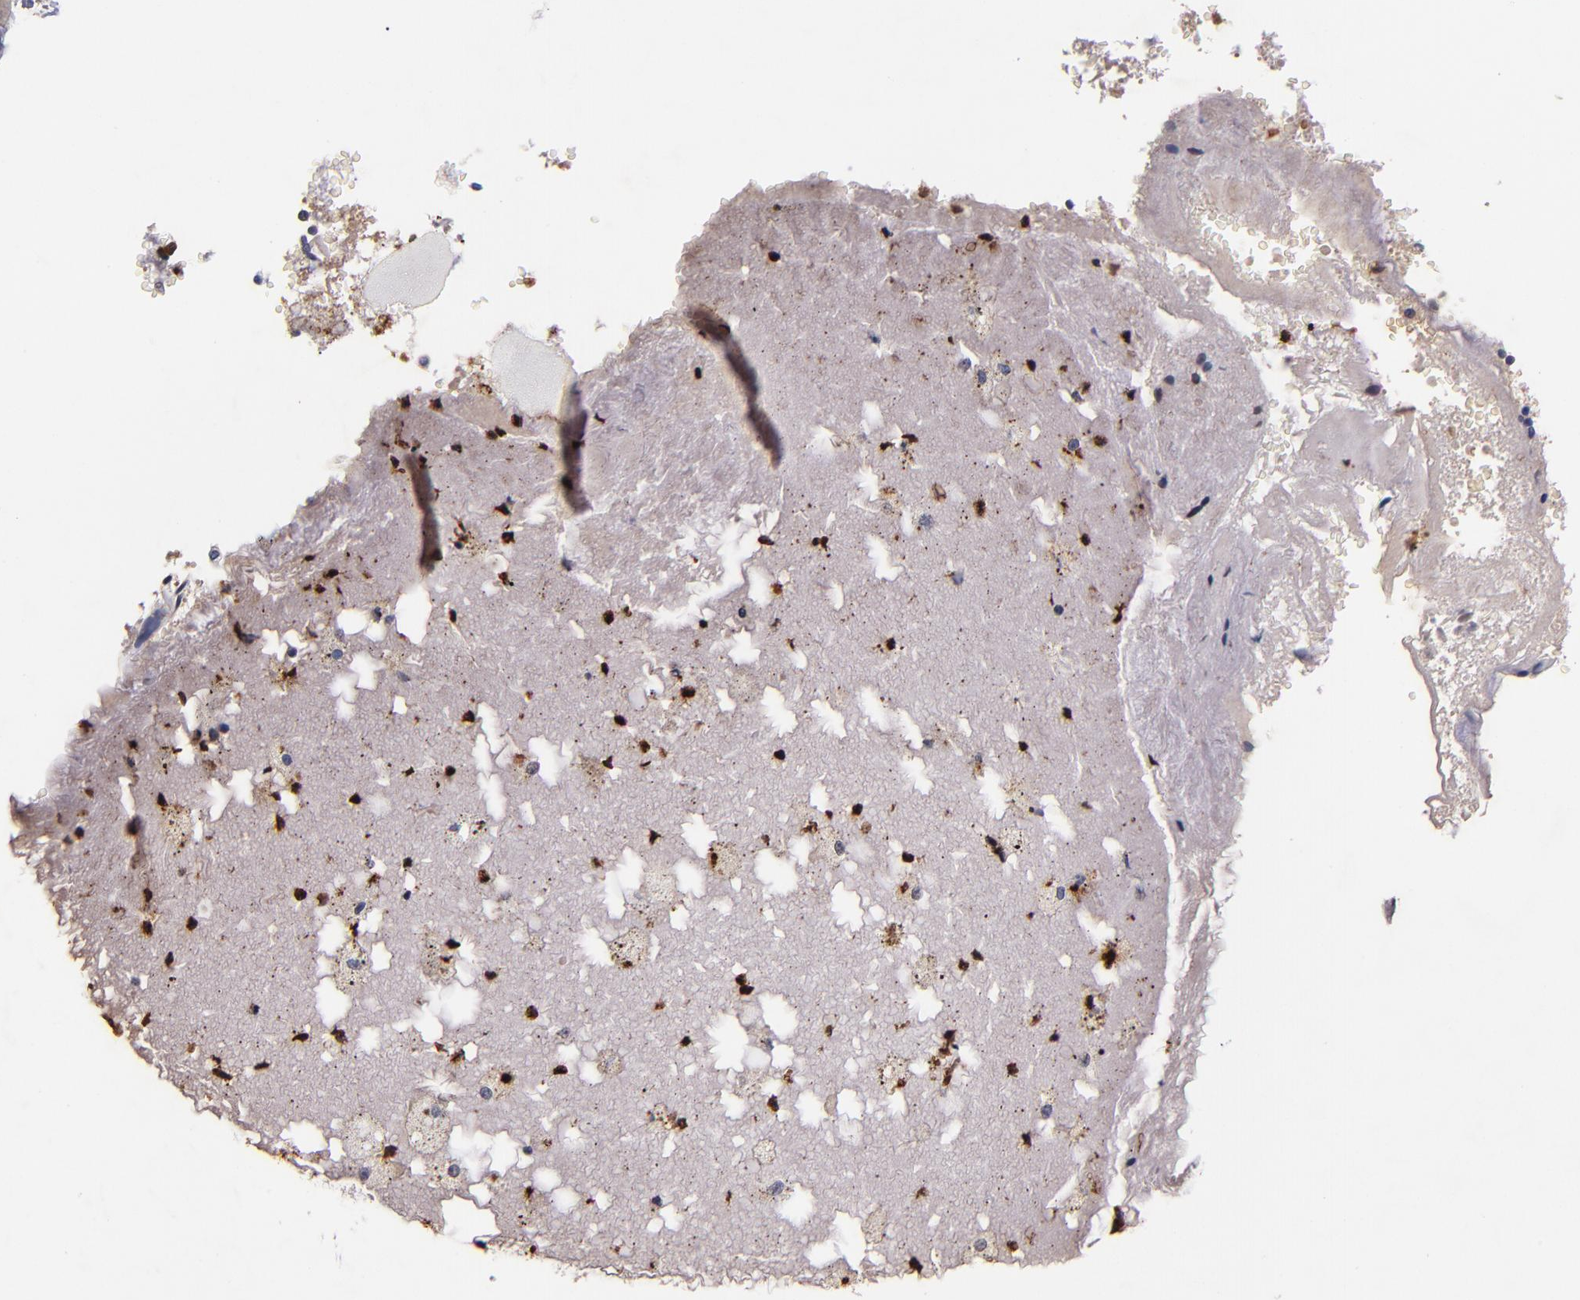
{"staining": {"intensity": "negative", "quantity": "none", "location": "none"}, "tissue": "bronchus", "cell_type": "Respiratory epithelial cells", "image_type": "normal", "snomed": [{"axis": "morphology", "description": "Normal tissue, NOS"}, {"axis": "topography", "description": "Bronchus"}, {"axis": "topography", "description": "Lung"}], "caption": "DAB immunohistochemical staining of normal human bronchus exhibits no significant staining in respiratory epithelial cells. Nuclei are stained in blue.", "gene": "TTLL12", "patient": {"sex": "female", "age": 56}}